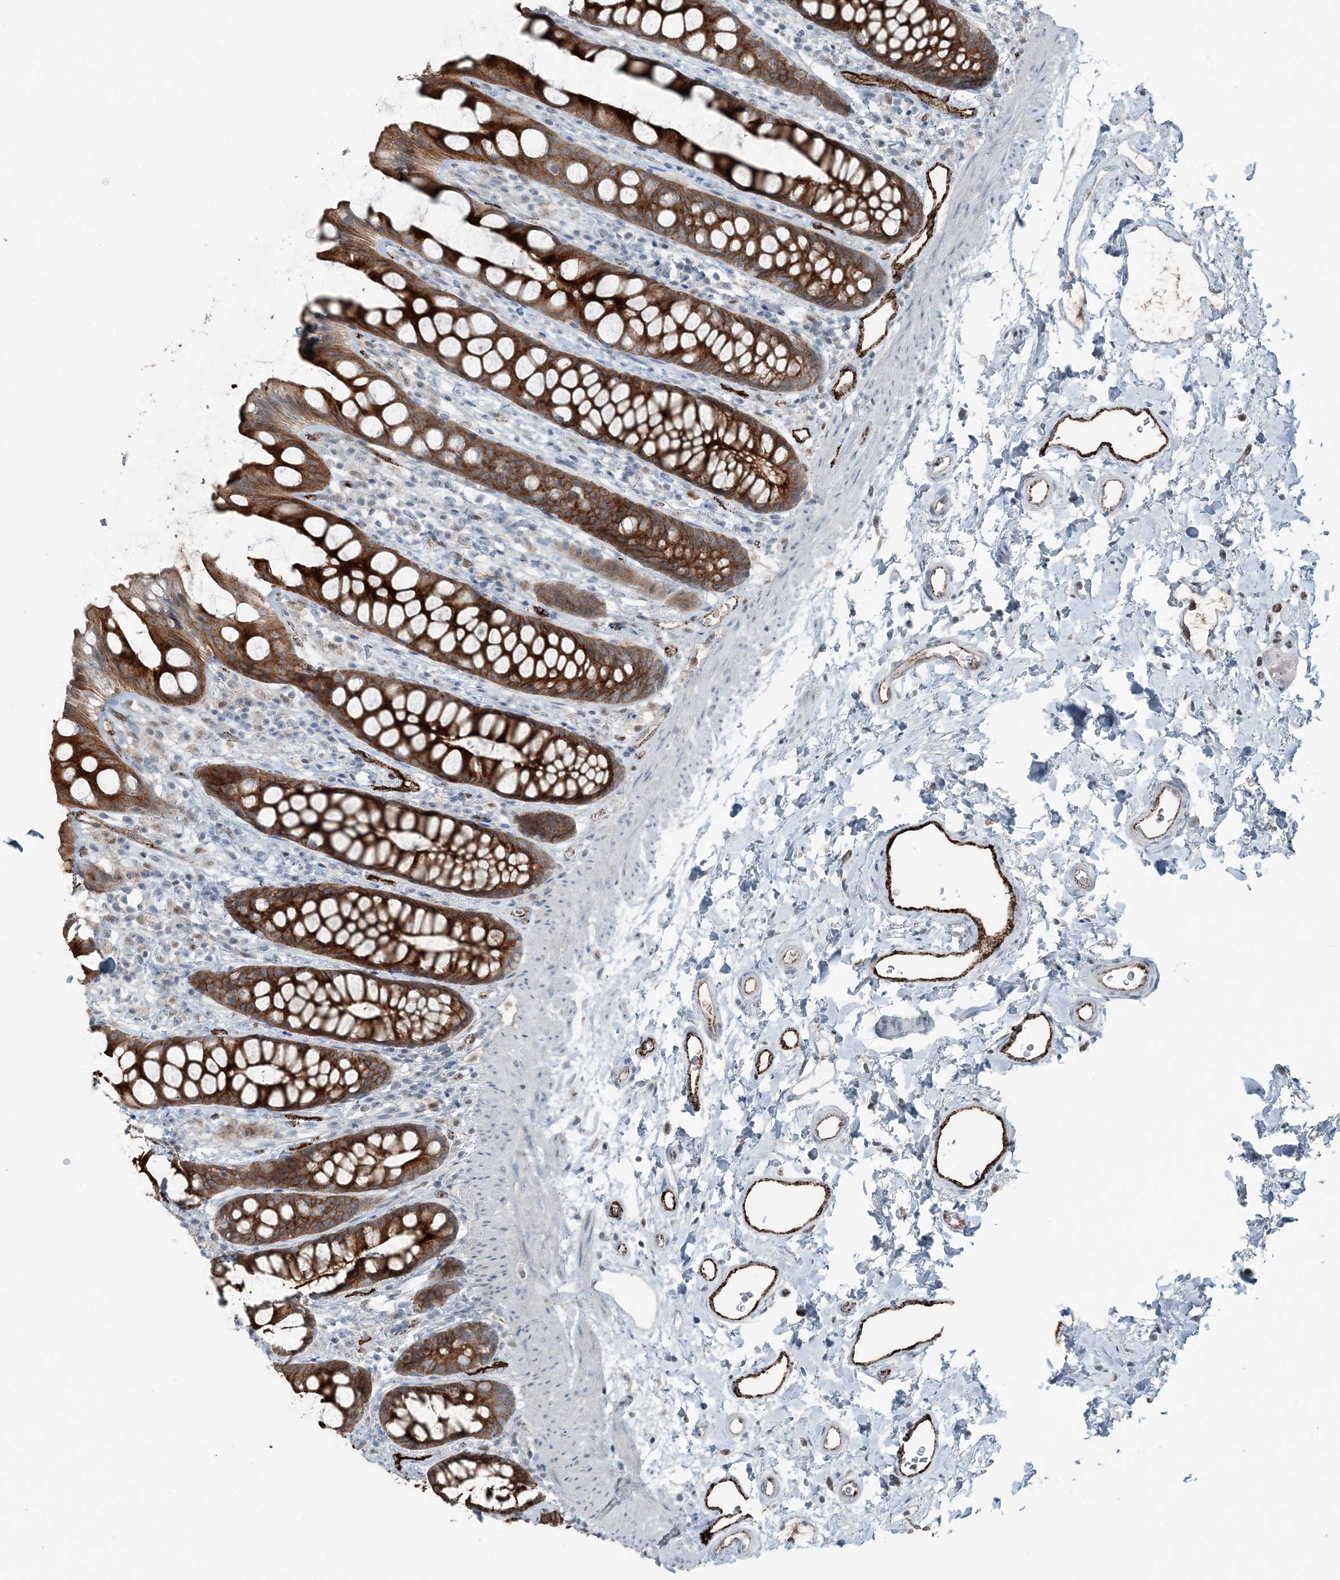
{"staining": {"intensity": "strong", "quantity": ">75%", "location": "cytoplasmic/membranous"}, "tissue": "rectum", "cell_type": "Glandular cells", "image_type": "normal", "snomed": [{"axis": "morphology", "description": "Normal tissue, NOS"}, {"axis": "topography", "description": "Rectum"}], "caption": "Strong cytoplasmic/membranous staining is present in about >75% of glandular cells in unremarkable rectum. (Brightfield microscopy of DAB IHC at high magnification).", "gene": "ELOVL7", "patient": {"sex": "female", "age": 65}}